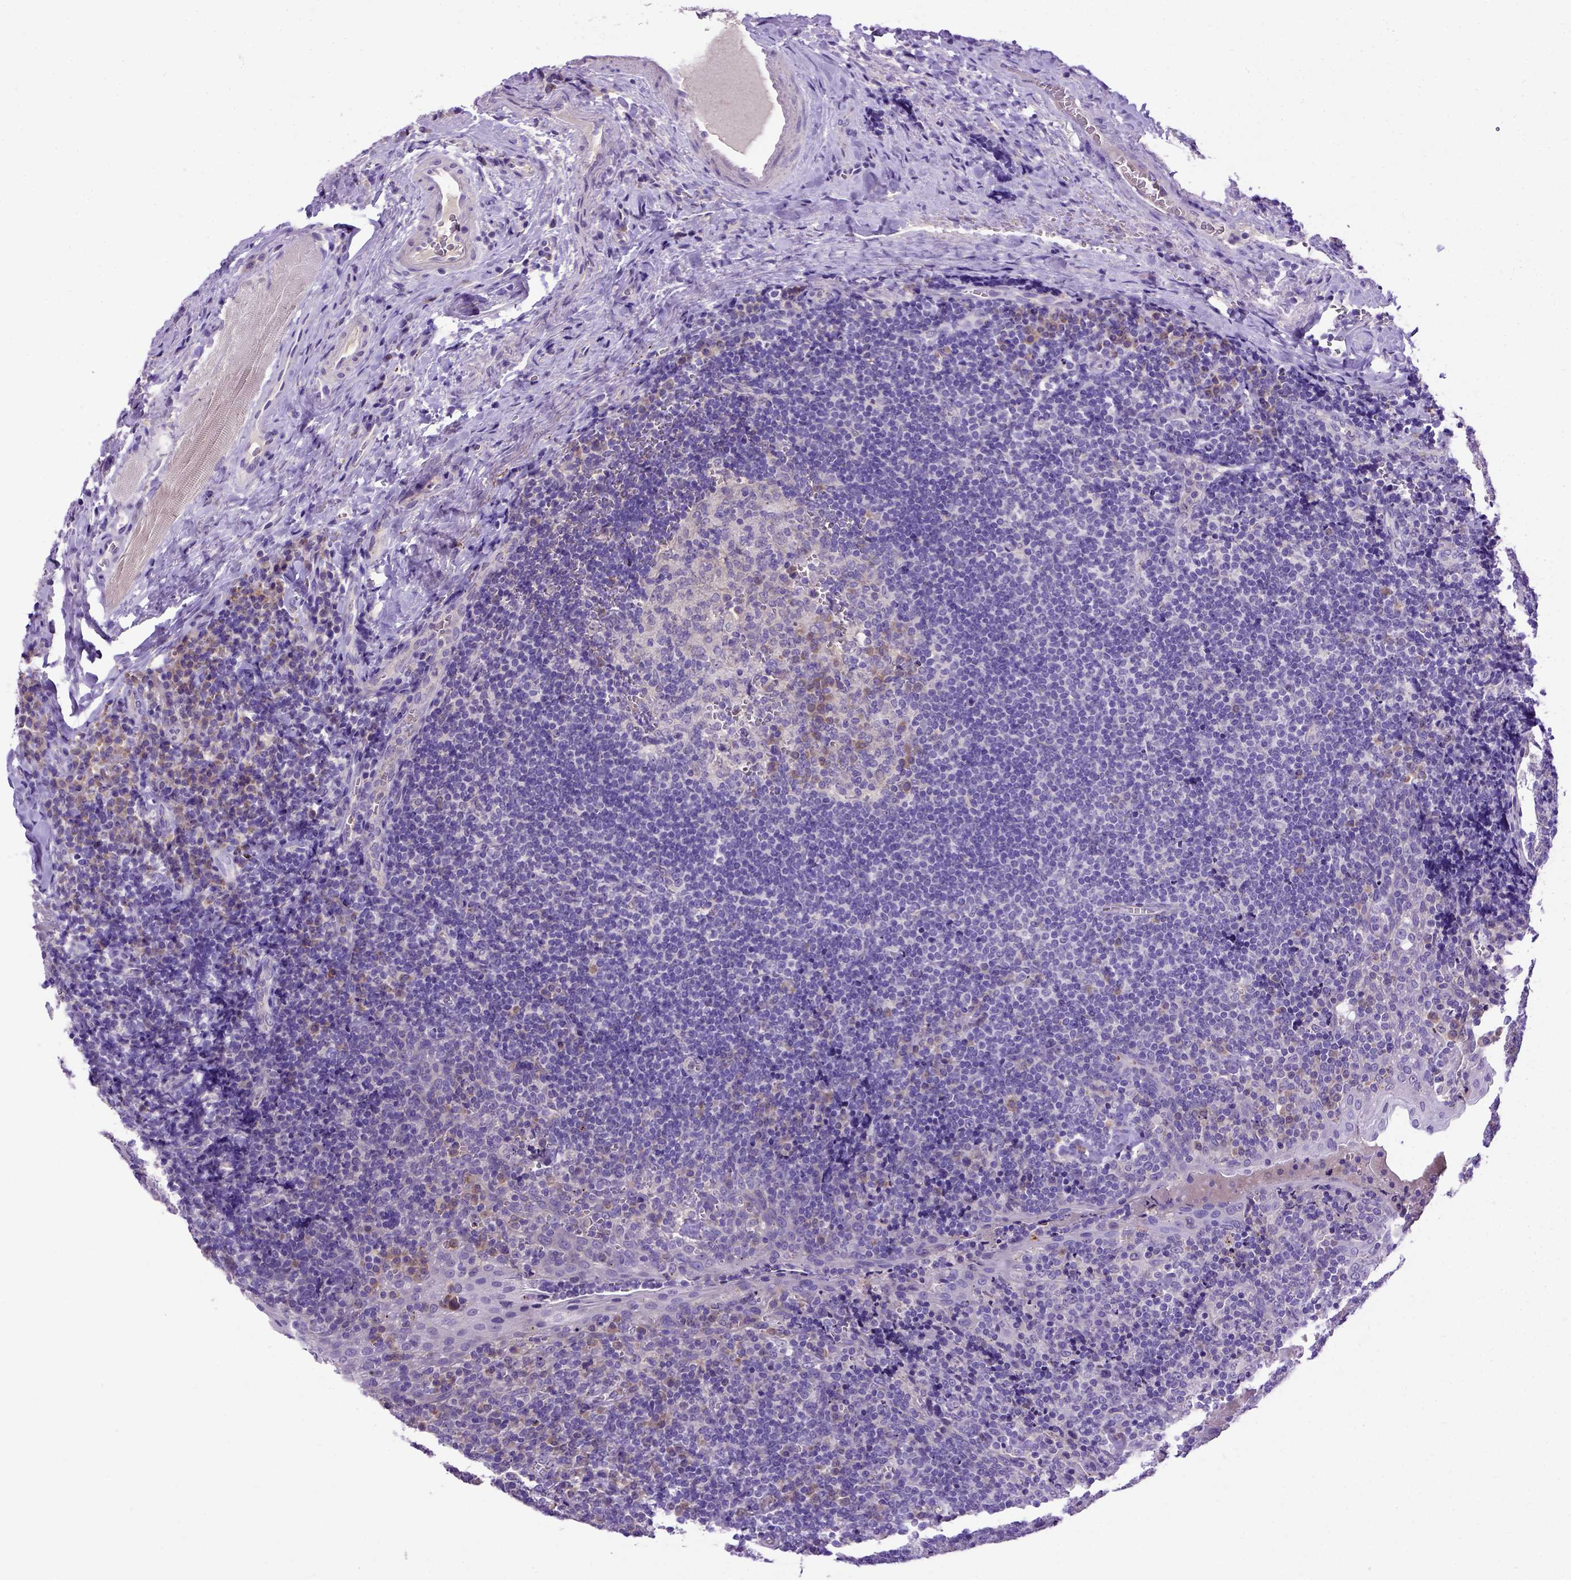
{"staining": {"intensity": "weak", "quantity": "<25%", "location": "cytoplasmic/membranous"}, "tissue": "tonsil", "cell_type": "Germinal center cells", "image_type": "normal", "snomed": [{"axis": "morphology", "description": "Normal tissue, NOS"}, {"axis": "morphology", "description": "Inflammation, NOS"}, {"axis": "topography", "description": "Tonsil"}], "caption": "DAB (3,3'-diaminobenzidine) immunohistochemical staining of unremarkable tonsil displays no significant staining in germinal center cells. (DAB IHC visualized using brightfield microscopy, high magnification).", "gene": "ADAM12", "patient": {"sex": "female", "age": 31}}